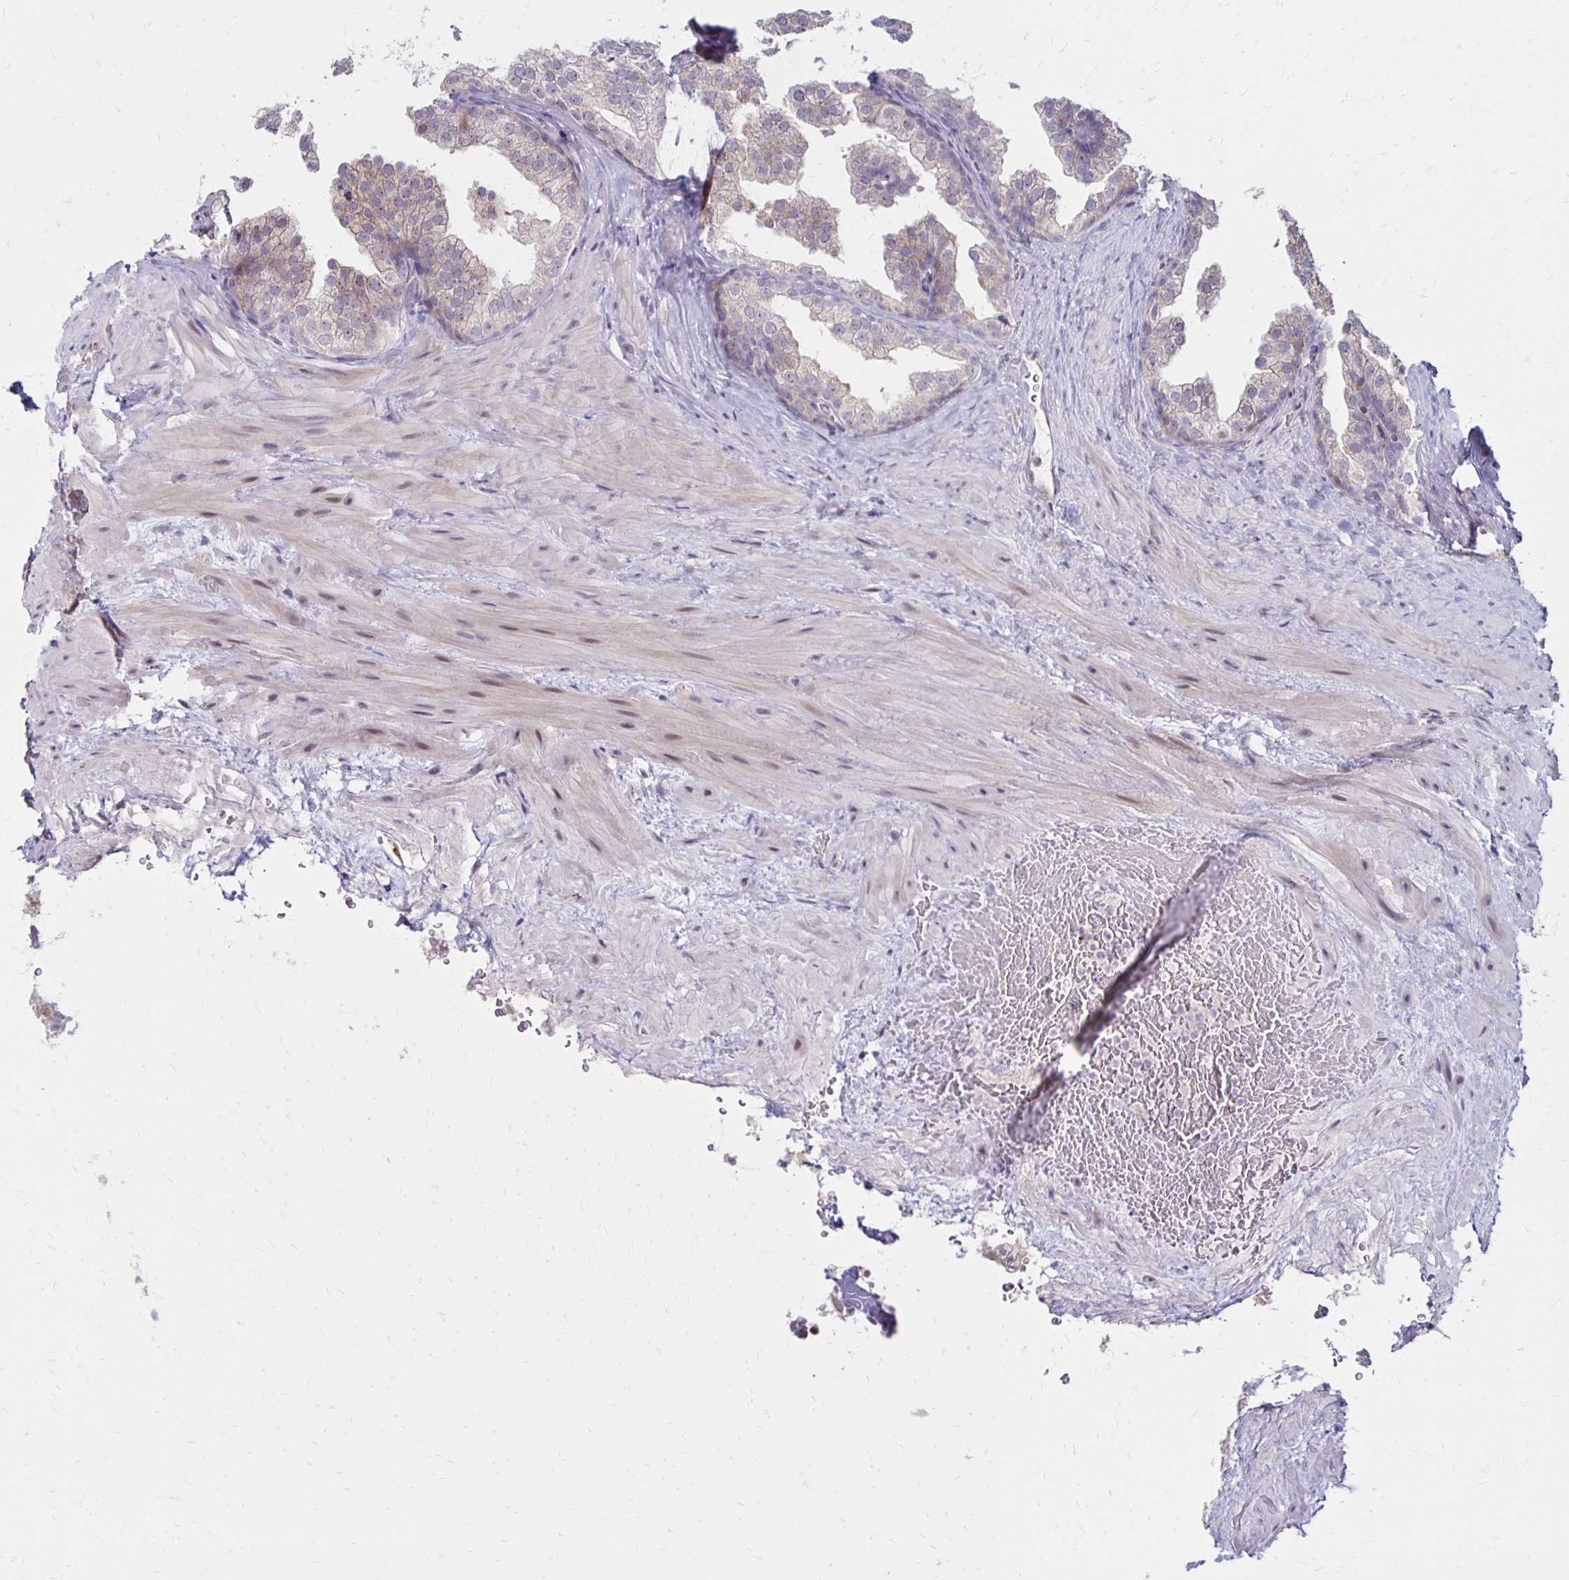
{"staining": {"intensity": "weak", "quantity": "<25%", "location": "cytoplasmic/membranous"}, "tissue": "prostate", "cell_type": "Glandular cells", "image_type": "normal", "snomed": [{"axis": "morphology", "description": "Normal tissue, NOS"}, {"axis": "topography", "description": "Prostate"}], "caption": "Immunohistochemistry photomicrograph of benign human prostate stained for a protein (brown), which exhibits no positivity in glandular cells. Nuclei are stained in blue.", "gene": "DAGLA", "patient": {"sex": "male", "age": 37}}